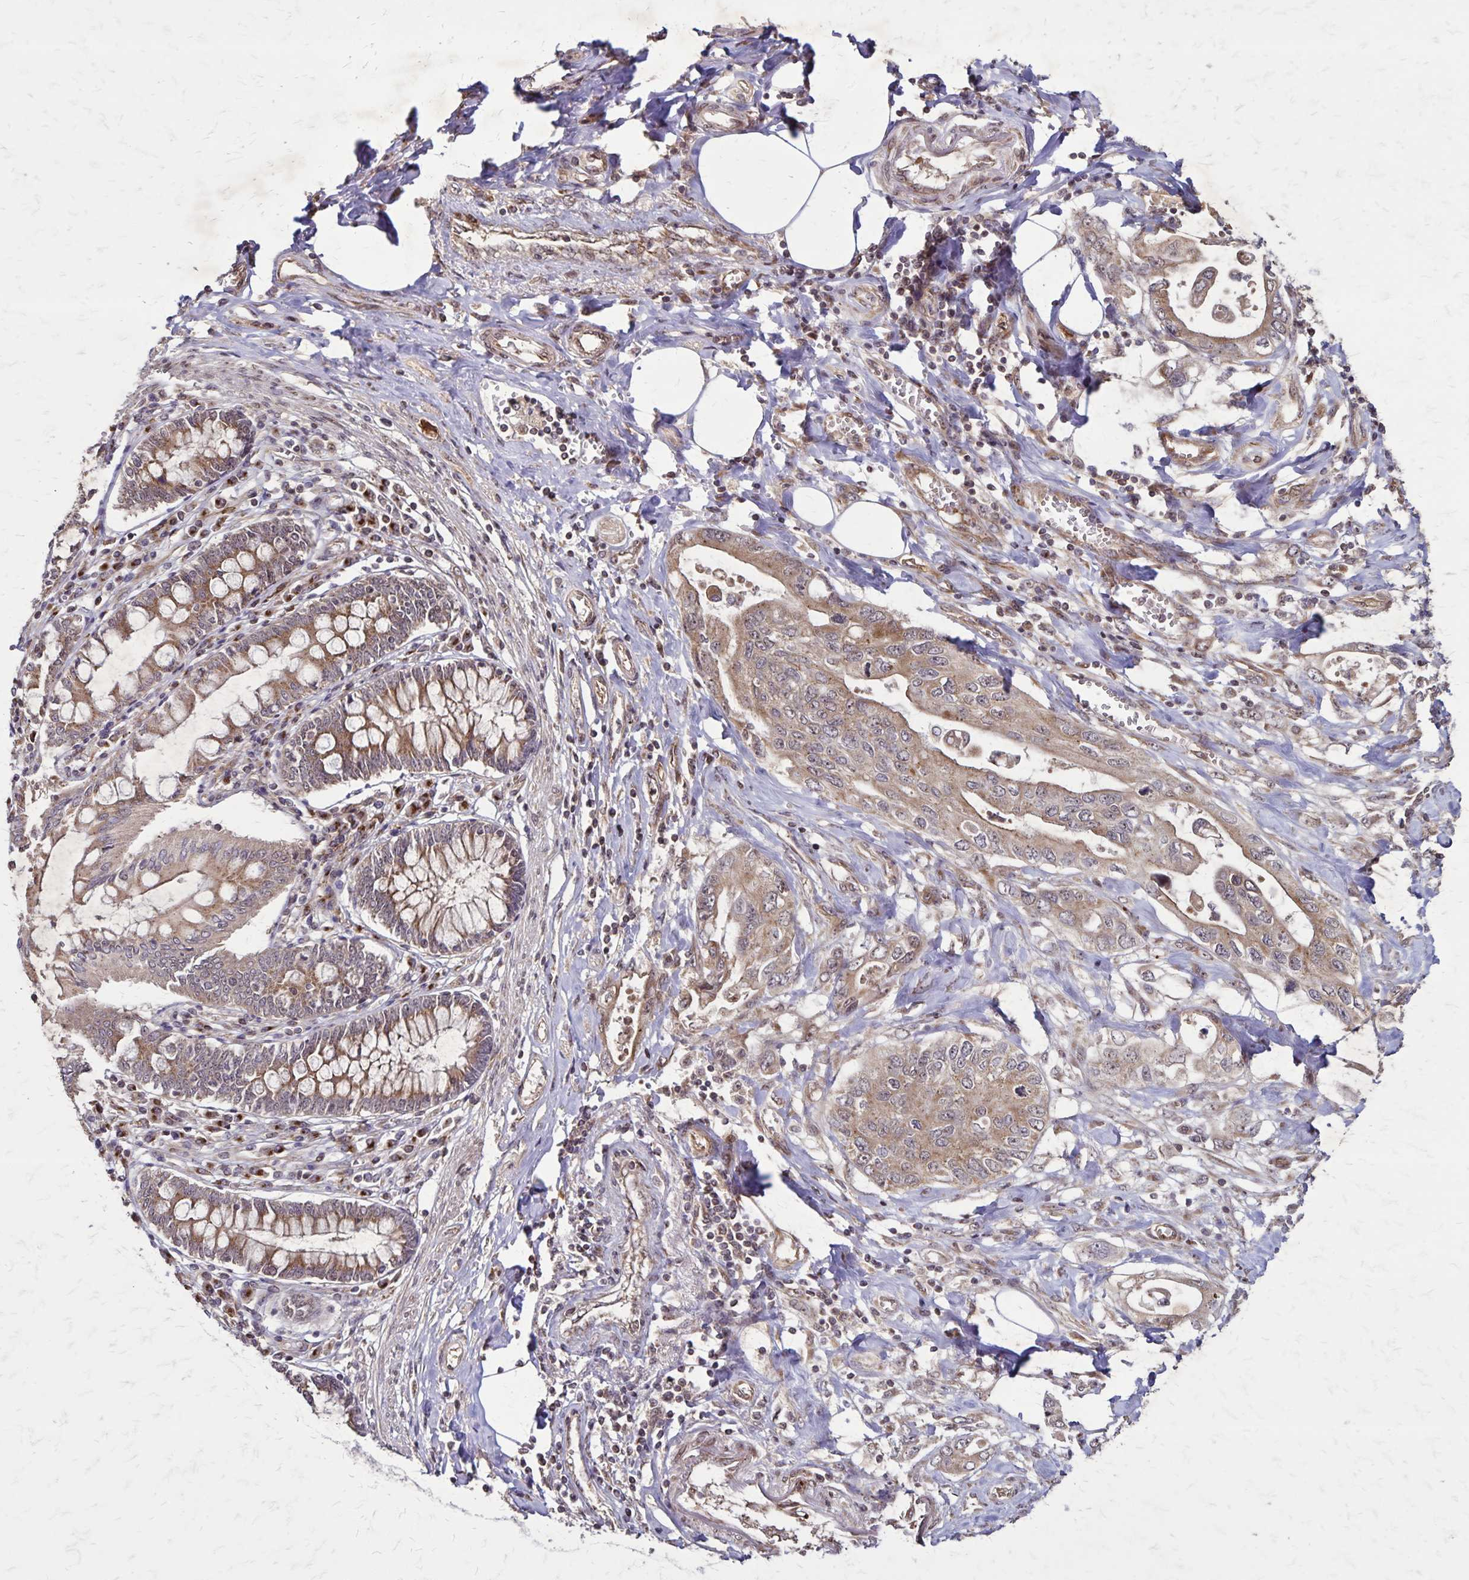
{"staining": {"intensity": "moderate", "quantity": ">75%", "location": "cytoplasmic/membranous"}, "tissue": "pancreatic cancer", "cell_type": "Tumor cells", "image_type": "cancer", "snomed": [{"axis": "morphology", "description": "Adenocarcinoma, NOS"}, {"axis": "topography", "description": "Pancreas"}], "caption": "Pancreatic cancer was stained to show a protein in brown. There is medium levels of moderate cytoplasmic/membranous expression in about >75% of tumor cells.", "gene": "NFS1", "patient": {"sex": "female", "age": 63}}